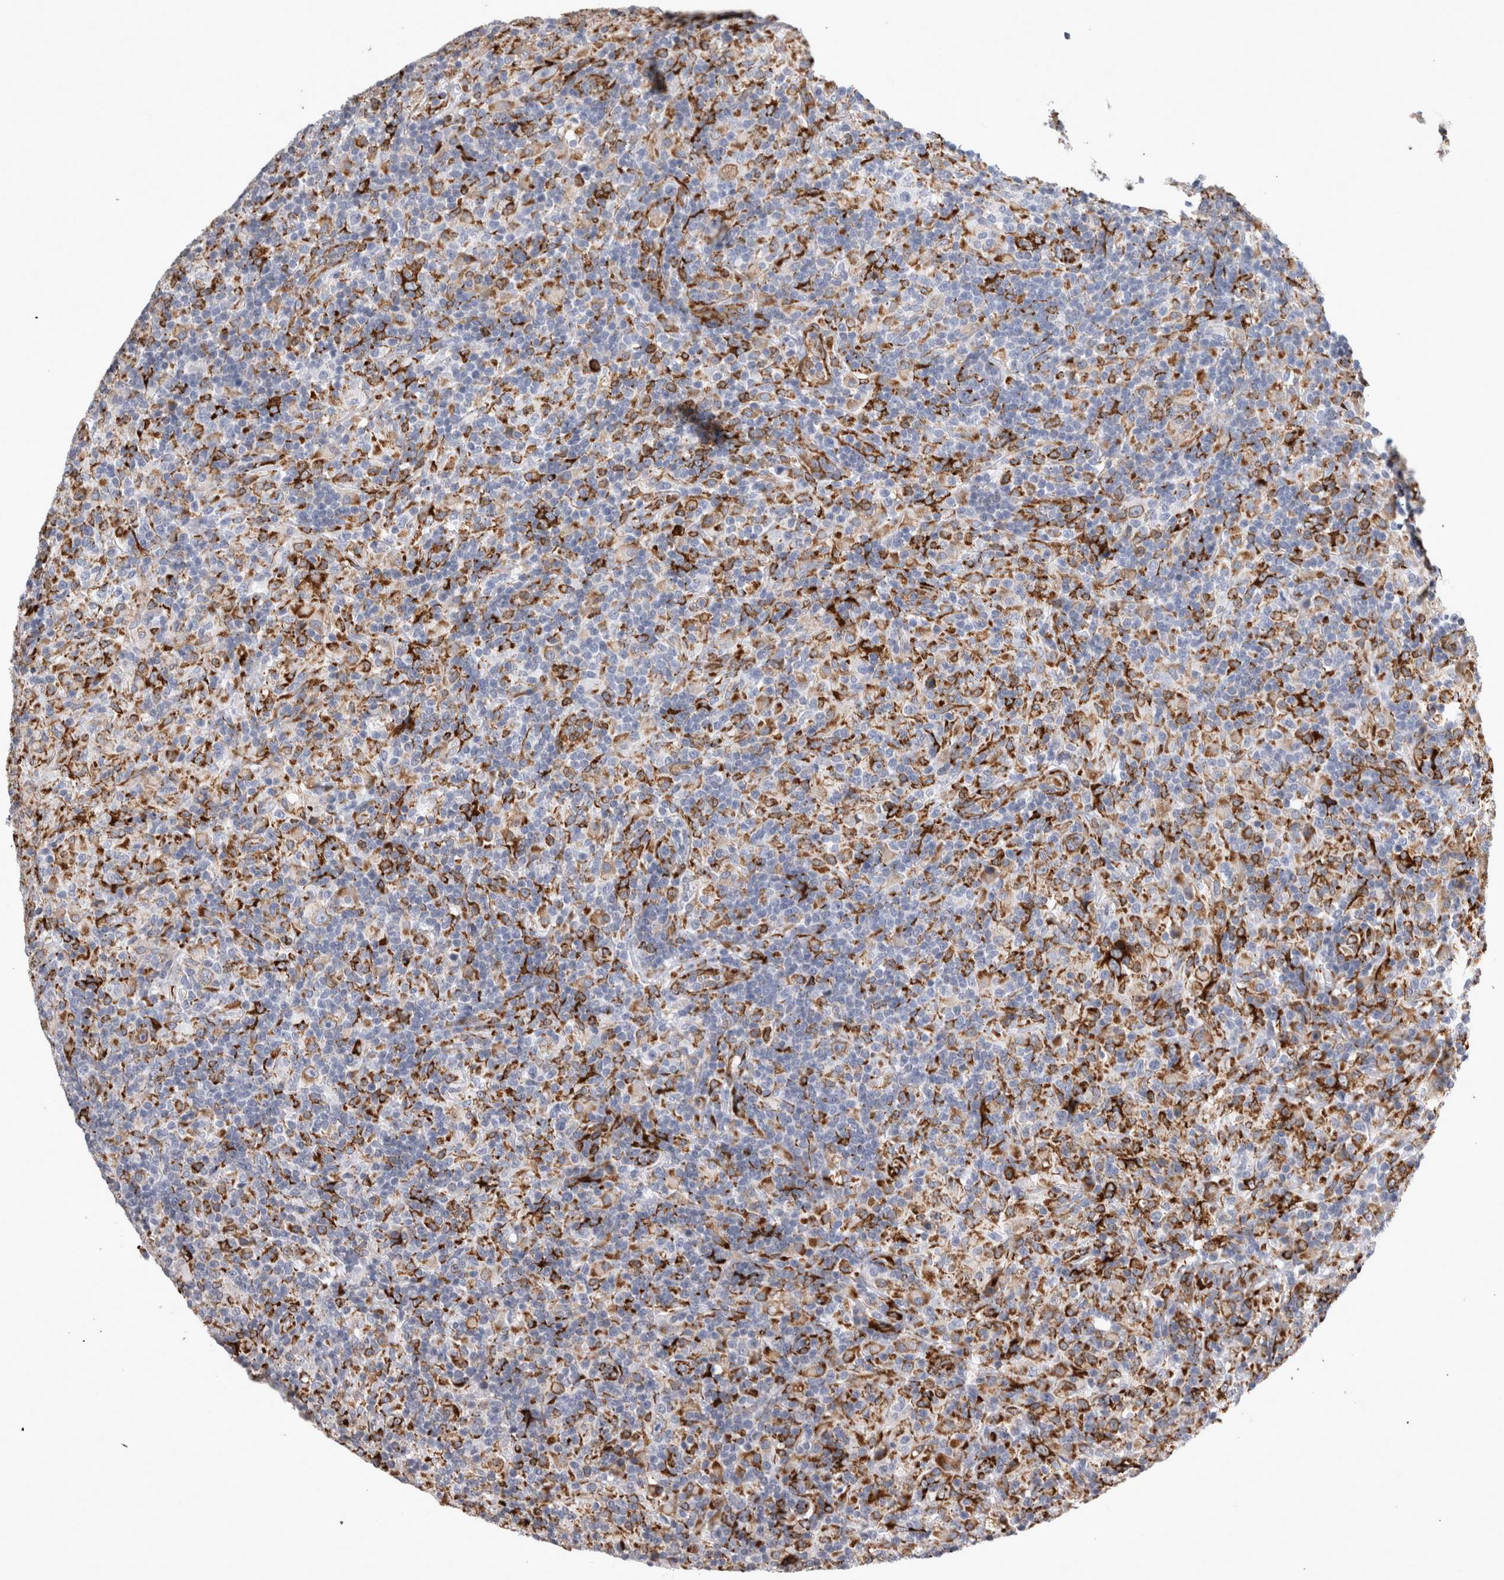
{"staining": {"intensity": "weak", "quantity": "25%-75%", "location": "cytoplasmic/membranous"}, "tissue": "lymphoma", "cell_type": "Tumor cells", "image_type": "cancer", "snomed": [{"axis": "morphology", "description": "Hodgkin's disease, NOS"}, {"axis": "topography", "description": "Lymph node"}], "caption": "Immunohistochemistry micrograph of Hodgkin's disease stained for a protein (brown), which shows low levels of weak cytoplasmic/membranous positivity in approximately 25%-75% of tumor cells.", "gene": "FHIP2B", "patient": {"sex": "male", "age": 70}}